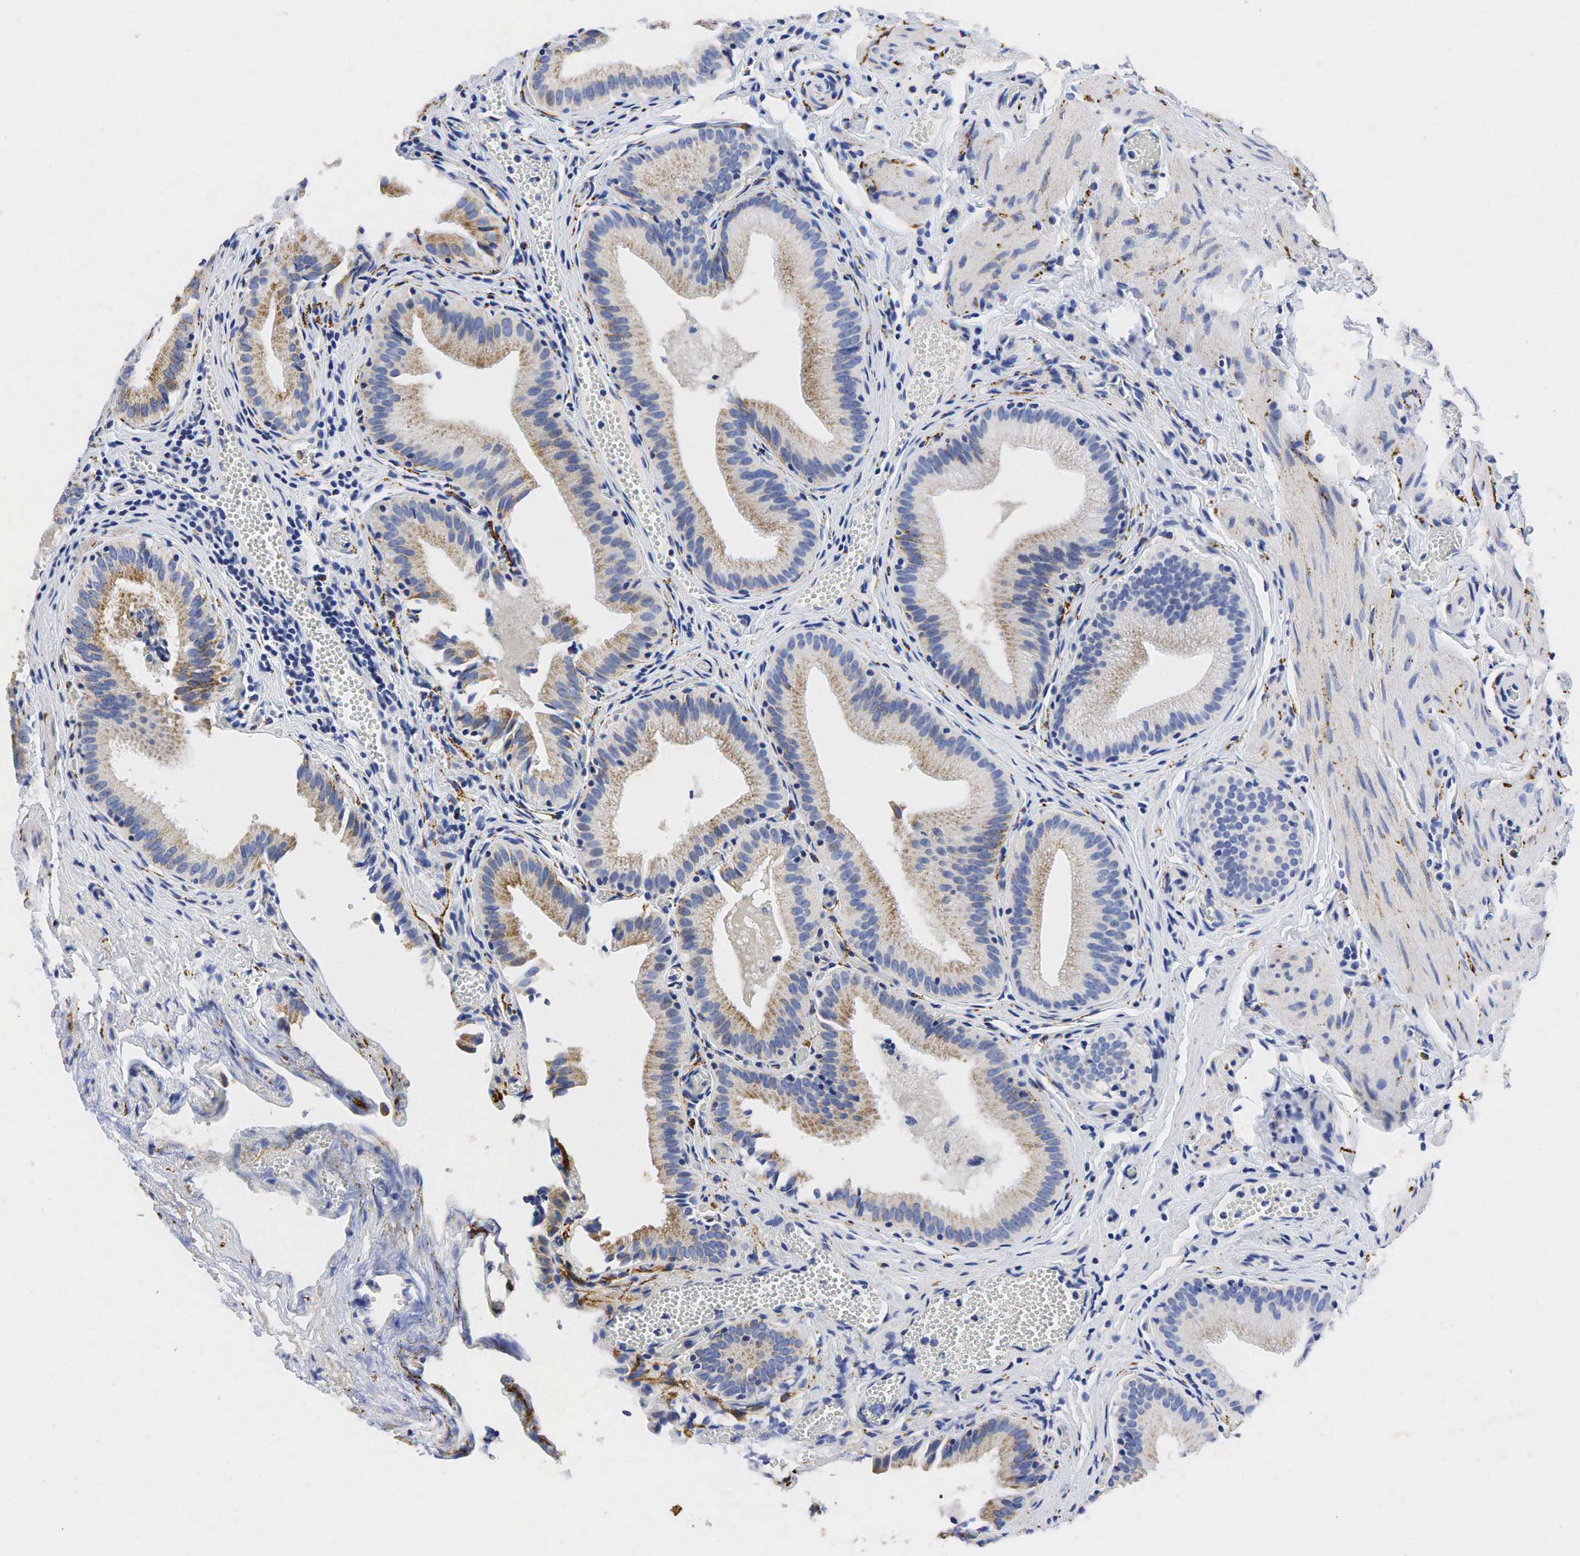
{"staining": {"intensity": "weak", "quantity": "25%-75%", "location": "cytoplasmic/membranous"}, "tissue": "gallbladder", "cell_type": "Glandular cells", "image_type": "normal", "snomed": [{"axis": "morphology", "description": "Normal tissue, NOS"}, {"axis": "topography", "description": "Gallbladder"}], "caption": "Immunohistochemical staining of benign gallbladder reveals 25%-75% levels of weak cytoplasmic/membranous protein staining in about 25%-75% of glandular cells.", "gene": "SYP", "patient": {"sex": "female", "age": 44}}